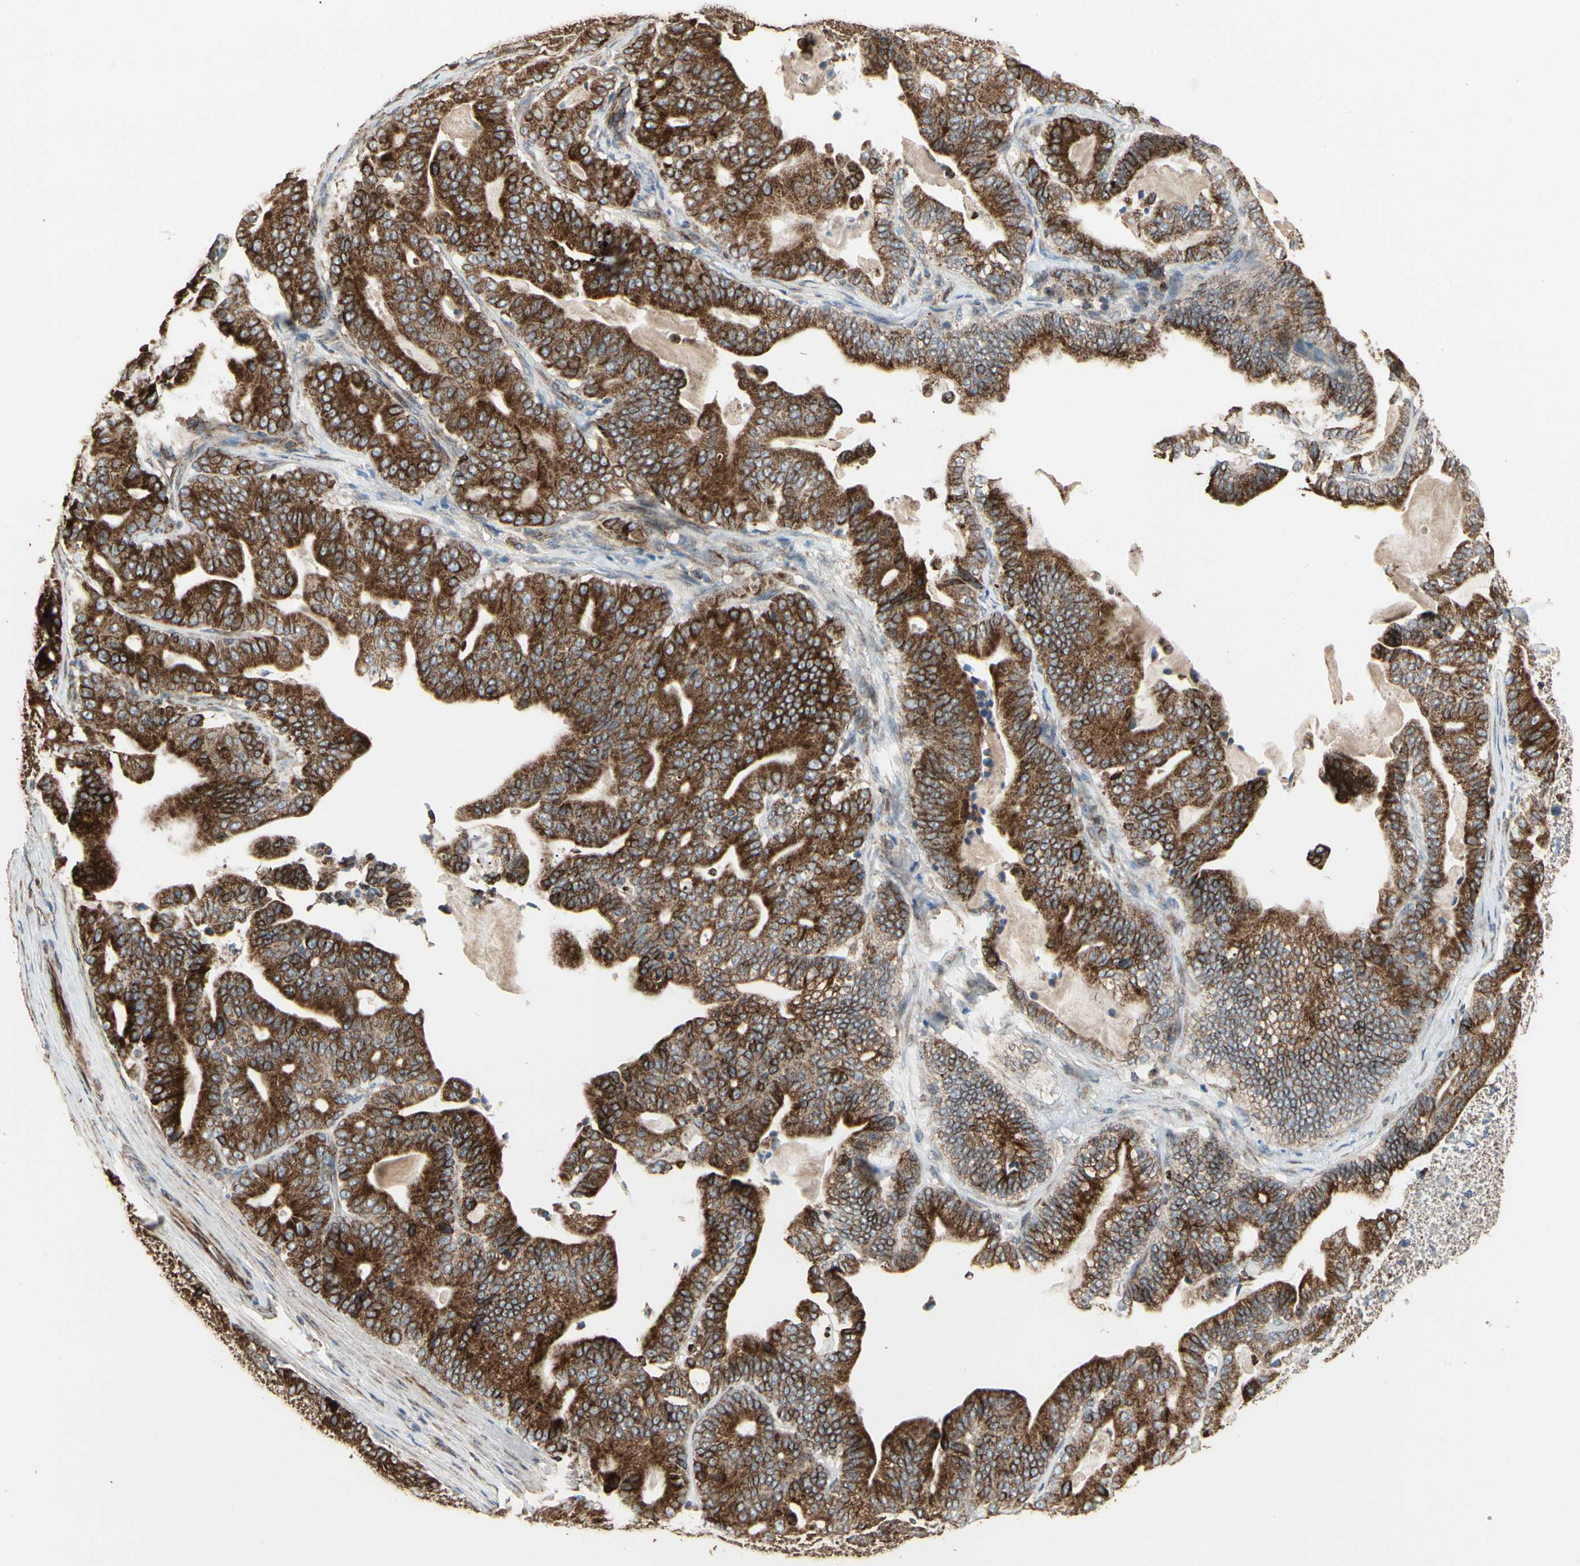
{"staining": {"intensity": "strong", "quantity": "25%-75%", "location": "cytoplasmic/membranous"}, "tissue": "pancreatic cancer", "cell_type": "Tumor cells", "image_type": "cancer", "snomed": [{"axis": "morphology", "description": "Adenocarcinoma, NOS"}, {"axis": "topography", "description": "Pancreas"}], "caption": "Protein analysis of pancreatic cancer (adenocarcinoma) tissue reveals strong cytoplasmic/membranous staining in approximately 25%-75% of tumor cells.", "gene": "TUBA1A", "patient": {"sex": "male", "age": 63}}